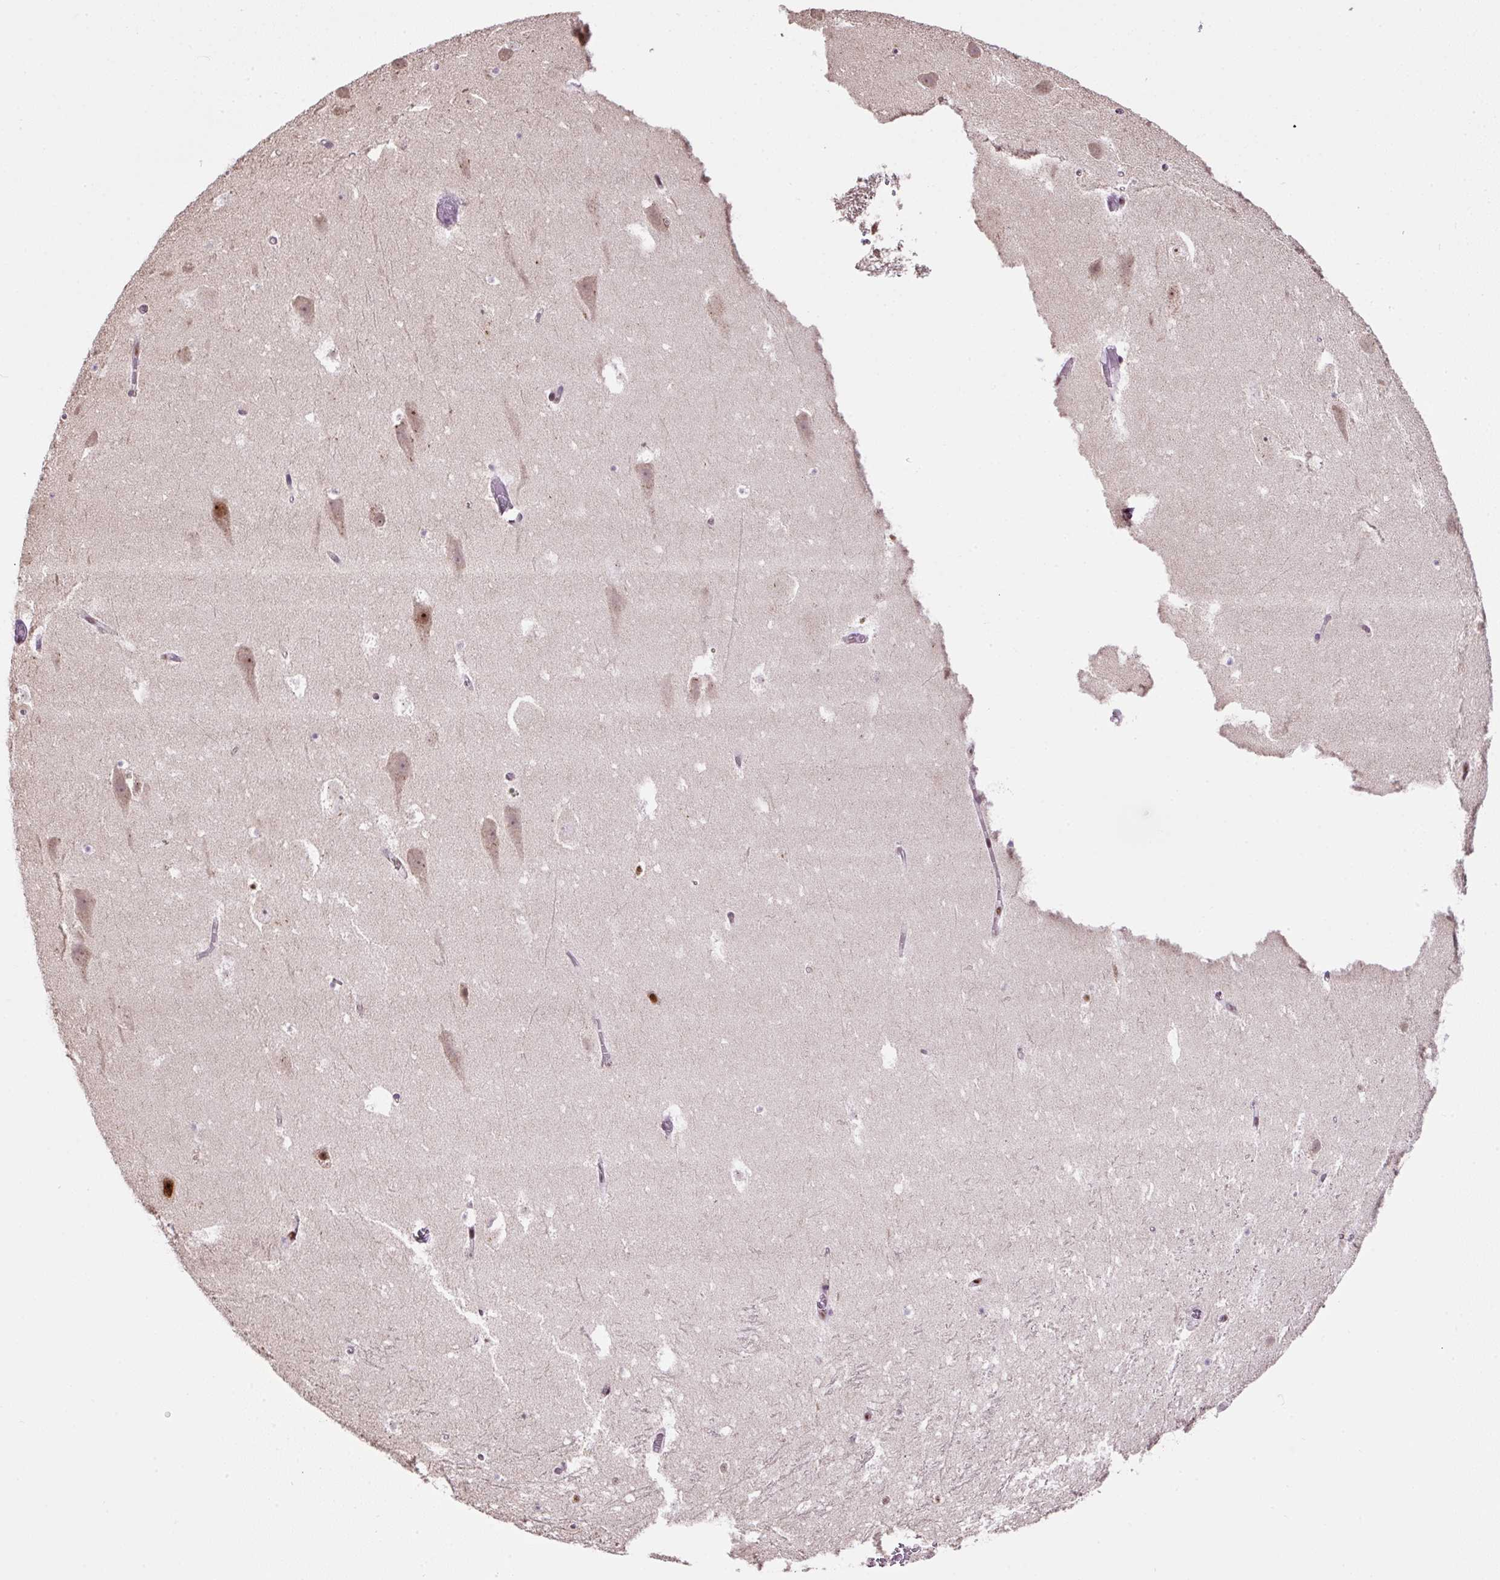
{"staining": {"intensity": "negative", "quantity": "none", "location": "none"}, "tissue": "hippocampus", "cell_type": "Glial cells", "image_type": "normal", "snomed": [{"axis": "morphology", "description": "Normal tissue, NOS"}, {"axis": "topography", "description": "Hippocampus"}], "caption": "High power microscopy micrograph of an immunohistochemistry photomicrograph of benign hippocampus, revealing no significant positivity in glial cells. (DAB (3,3'-diaminobenzidine) immunohistochemistry visualized using brightfield microscopy, high magnification).", "gene": "TAF1A", "patient": {"sex": "female", "age": 42}}